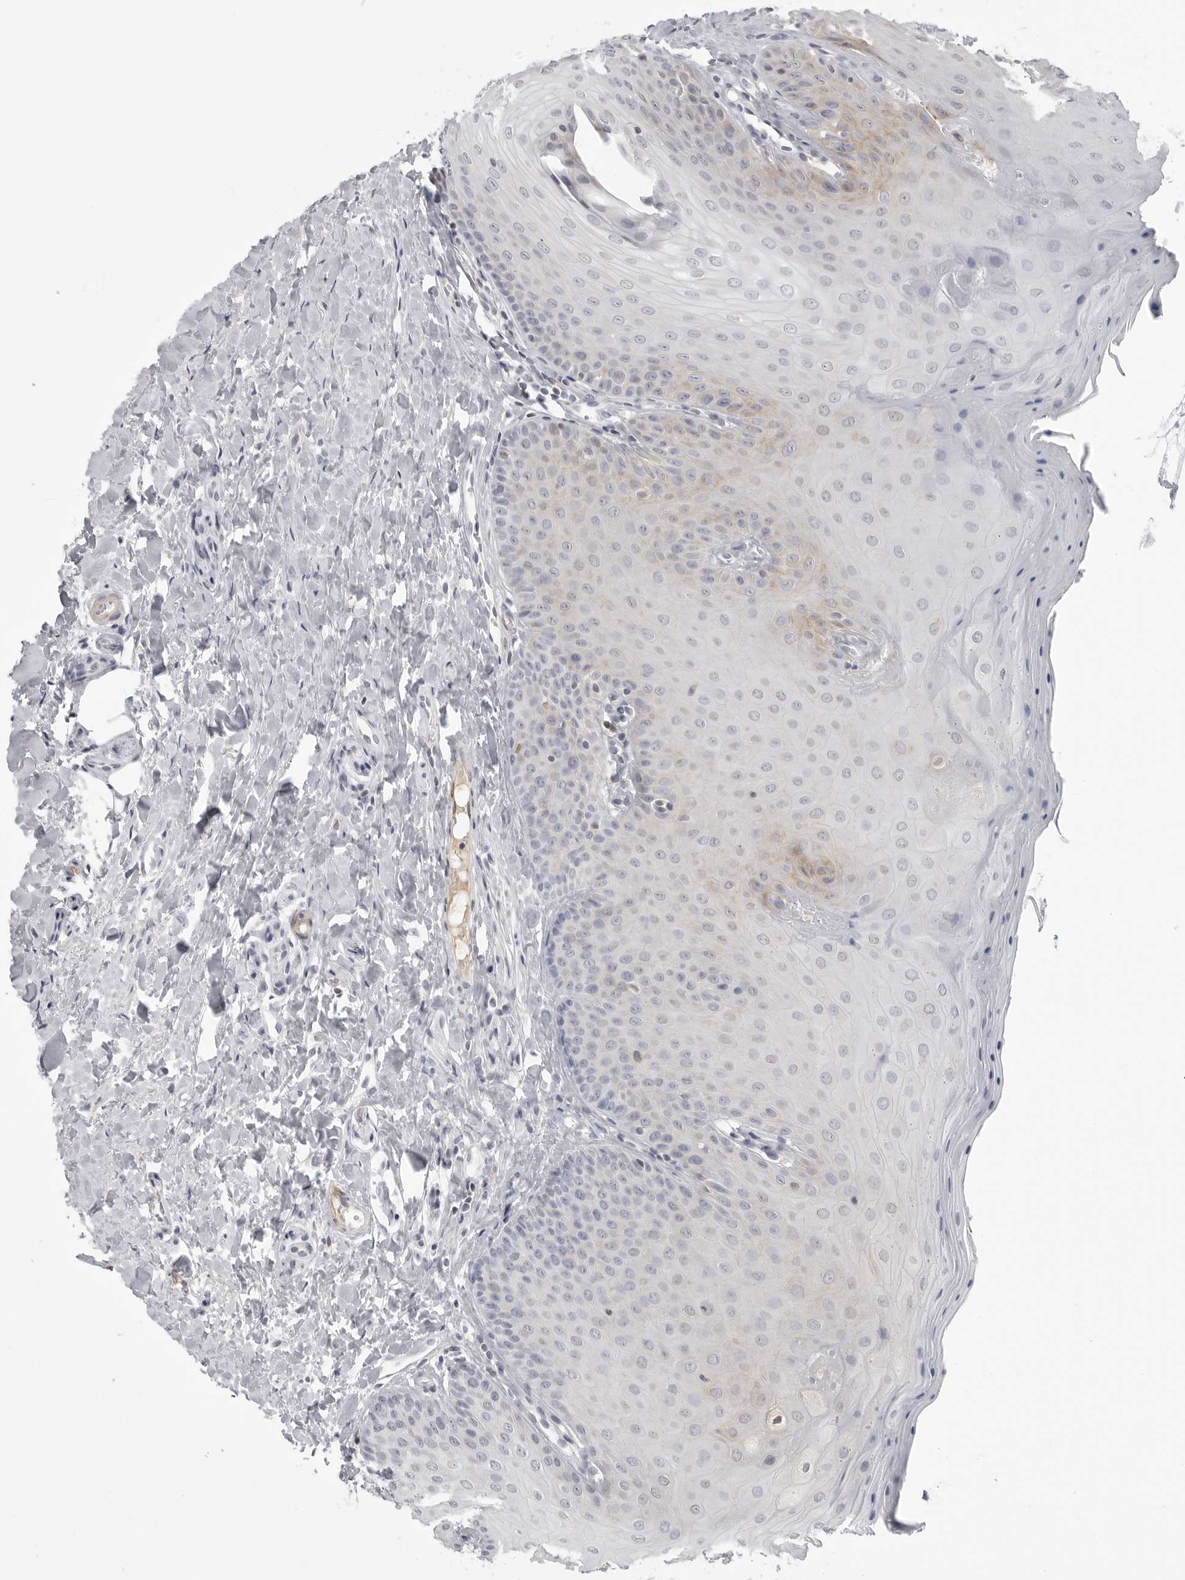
{"staining": {"intensity": "negative", "quantity": "none", "location": "none"}, "tissue": "oral mucosa", "cell_type": "Squamous epithelial cells", "image_type": "normal", "snomed": [{"axis": "morphology", "description": "Normal tissue, NOS"}, {"axis": "topography", "description": "Oral tissue"}], "caption": "IHC micrograph of benign oral mucosa: human oral mucosa stained with DAB displays no significant protein positivity in squamous epithelial cells.", "gene": "MAP7D1", "patient": {"sex": "female", "age": 31}}